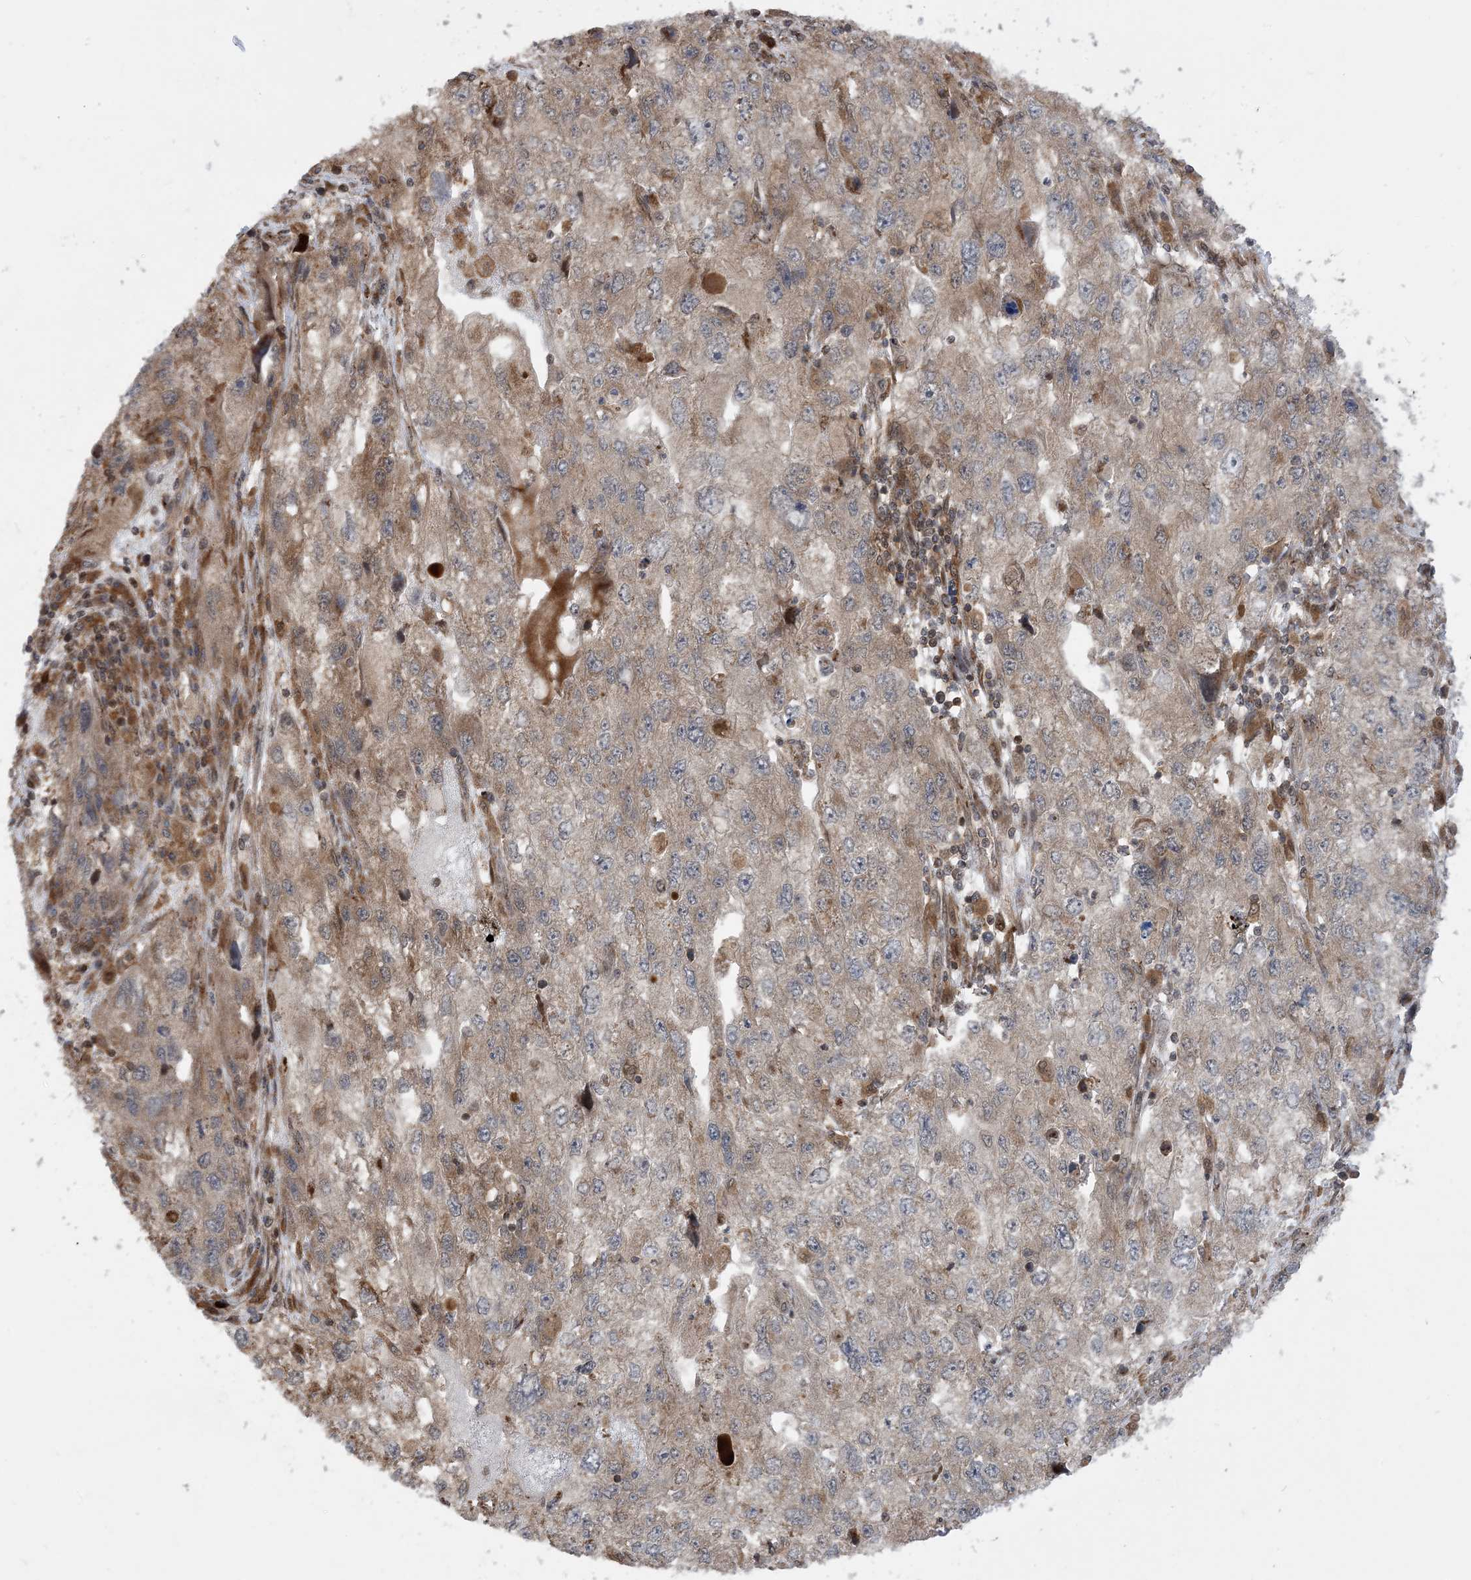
{"staining": {"intensity": "moderate", "quantity": "25%-75%", "location": "cytoplasmic/membranous"}, "tissue": "endometrial cancer", "cell_type": "Tumor cells", "image_type": "cancer", "snomed": [{"axis": "morphology", "description": "Adenocarcinoma, NOS"}, {"axis": "topography", "description": "Endometrium"}], "caption": "A high-resolution photomicrograph shows immunohistochemistry staining of endometrial adenocarcinoma, which shows moderate cytoplasmic/membranous positivity in about 25%-75% of tumor cells.", "gene": "CASP4", "patient": {"sex": "female", "age": 49}}